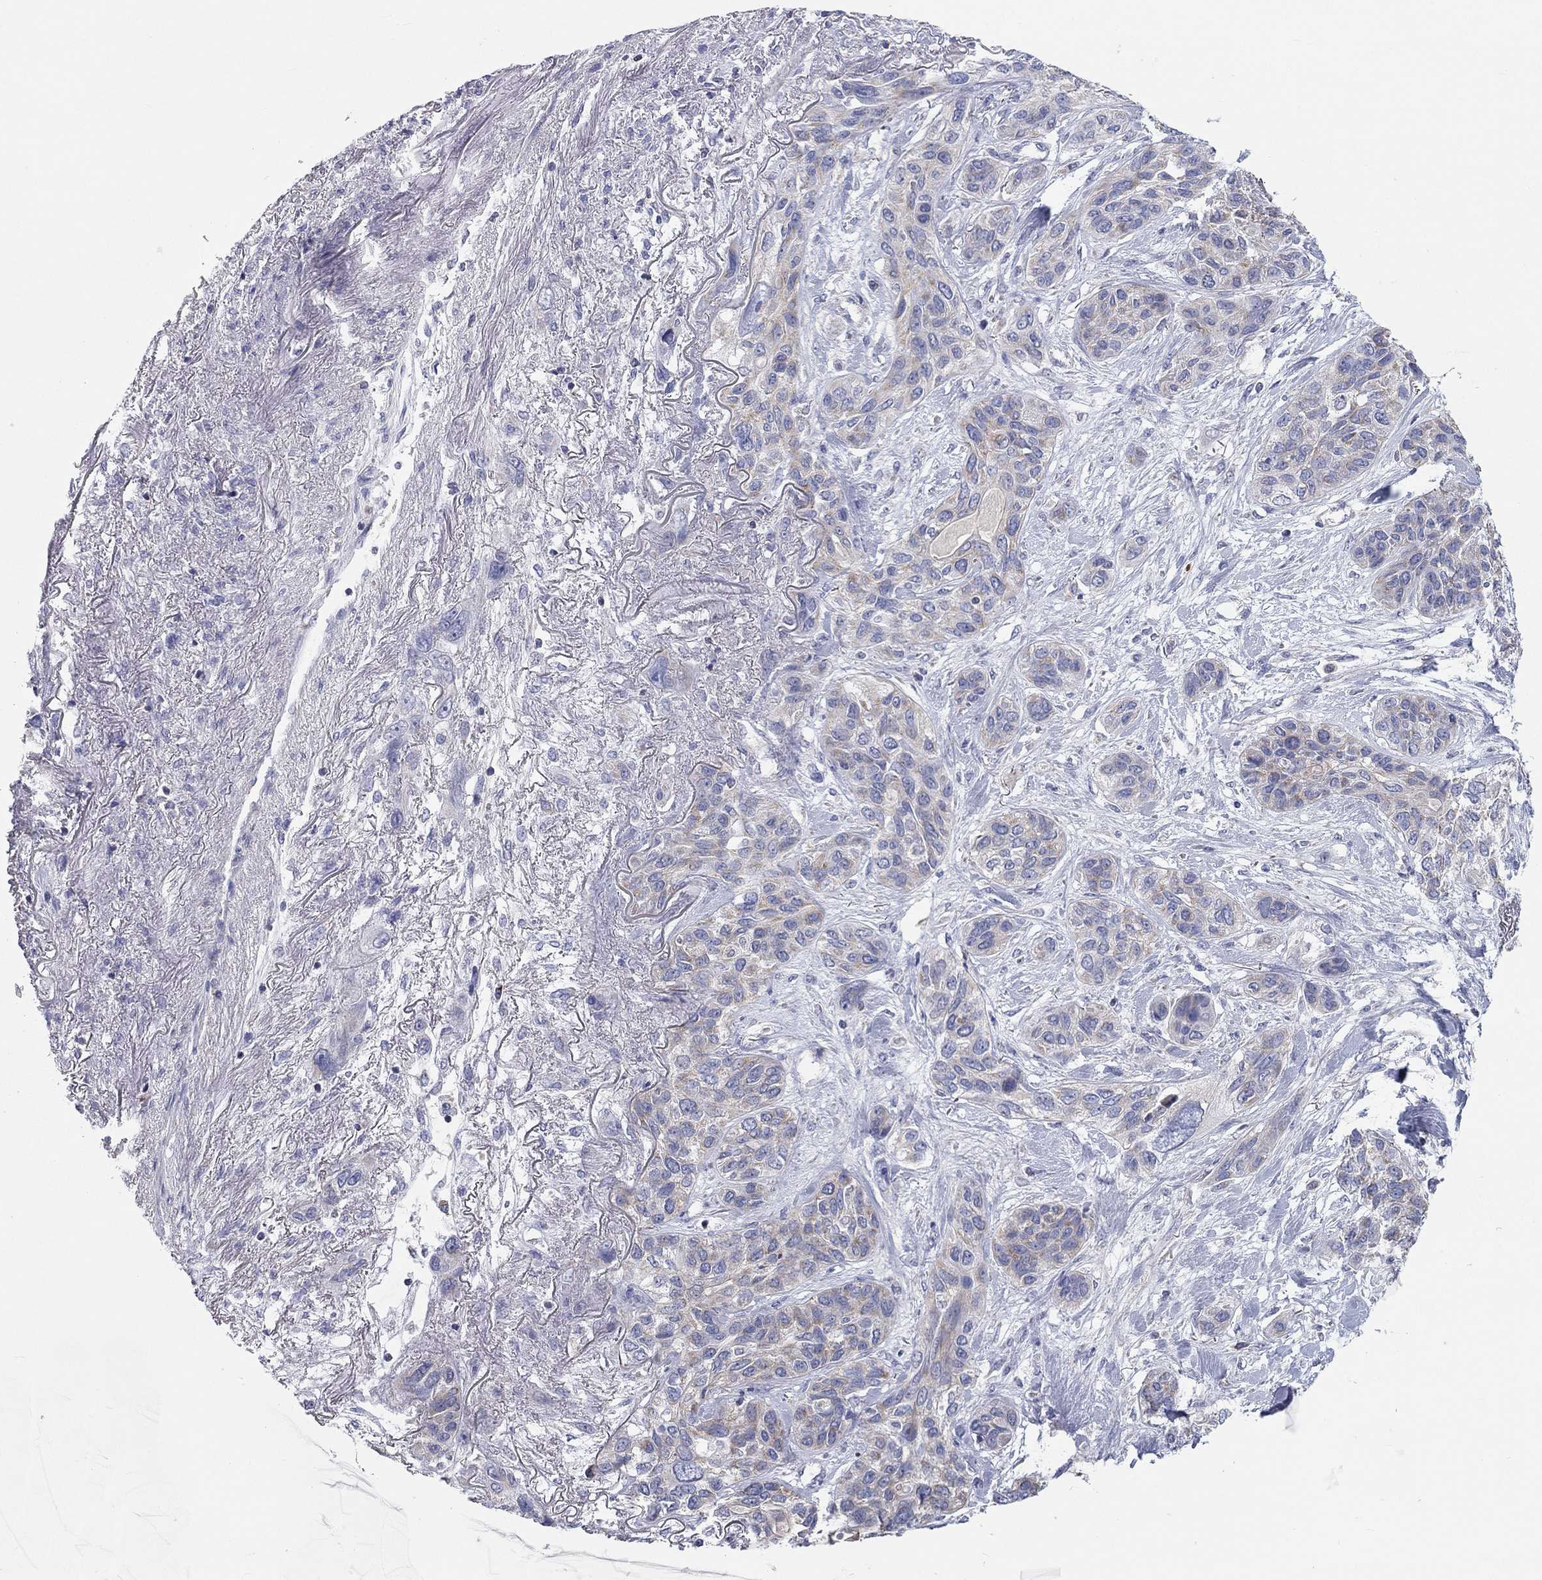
{"staining": {"intensity": "weak", "quantity": "<25%", "location": "cytoplasmic/membranous"}, "tissue": "lung cancer", "cell_type": "Tumor cells", "image_type": "cancer", "snomed": [{"axis": "morphology", "description": "Squamous cell carcinoma, NOS"}, {"axis": "topography", "description": "Lung"}], "caption": "This is an immunohistochemistry (IHC) micrograph of human lung cancer (squamous cell carcinoma). There is no positivity in tumor cells.", "gene": "RCAN1", "patient": {"sex": "female", "age": 70}}